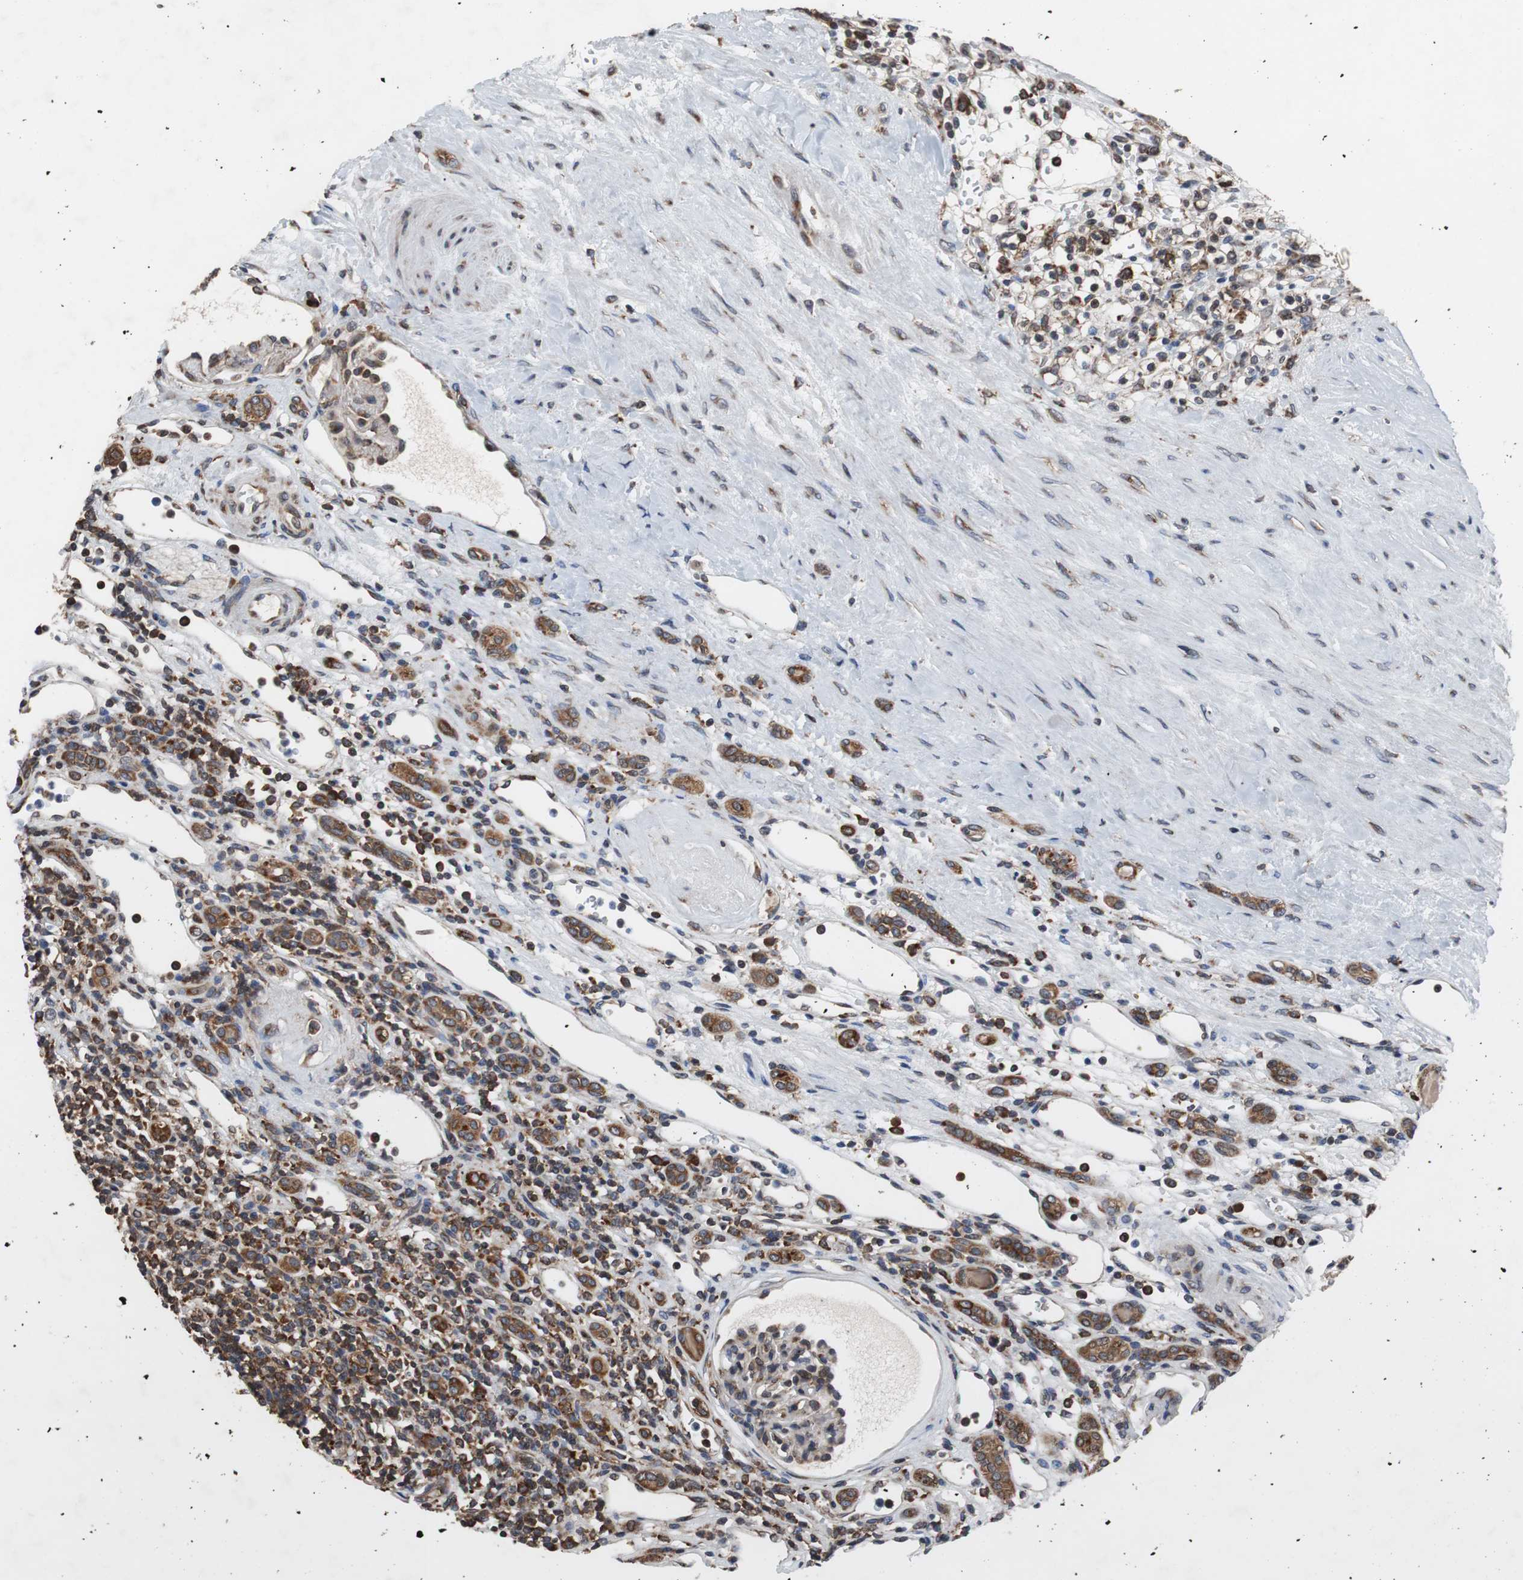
{"staining": {"intensity": "moderate", "quantity": "<25%", "location": "cytoplasmic/membranous,nuclear"}, "tissue": "renal cancer", "cell_type": "Tumor cells", "image_type": "cancer", "snomed": [{"axis": "morphology", "description": "Normal tissue, NOS"}, {"axis": "morphology", "description": "Adenocarcinoma, NOS"}, {"axis": "topography", "description": "Kidney"}], "caption": "Adenocarcinoma (renal) stained with DAB immunohistochemistry (IHC) demonstrates low levels of moderate cytoplasmic/membranous and nuclear staining in approximately <25% of tumor cells.", "gene": "USP10", "patient": {"sex": "female", "age": 55}}